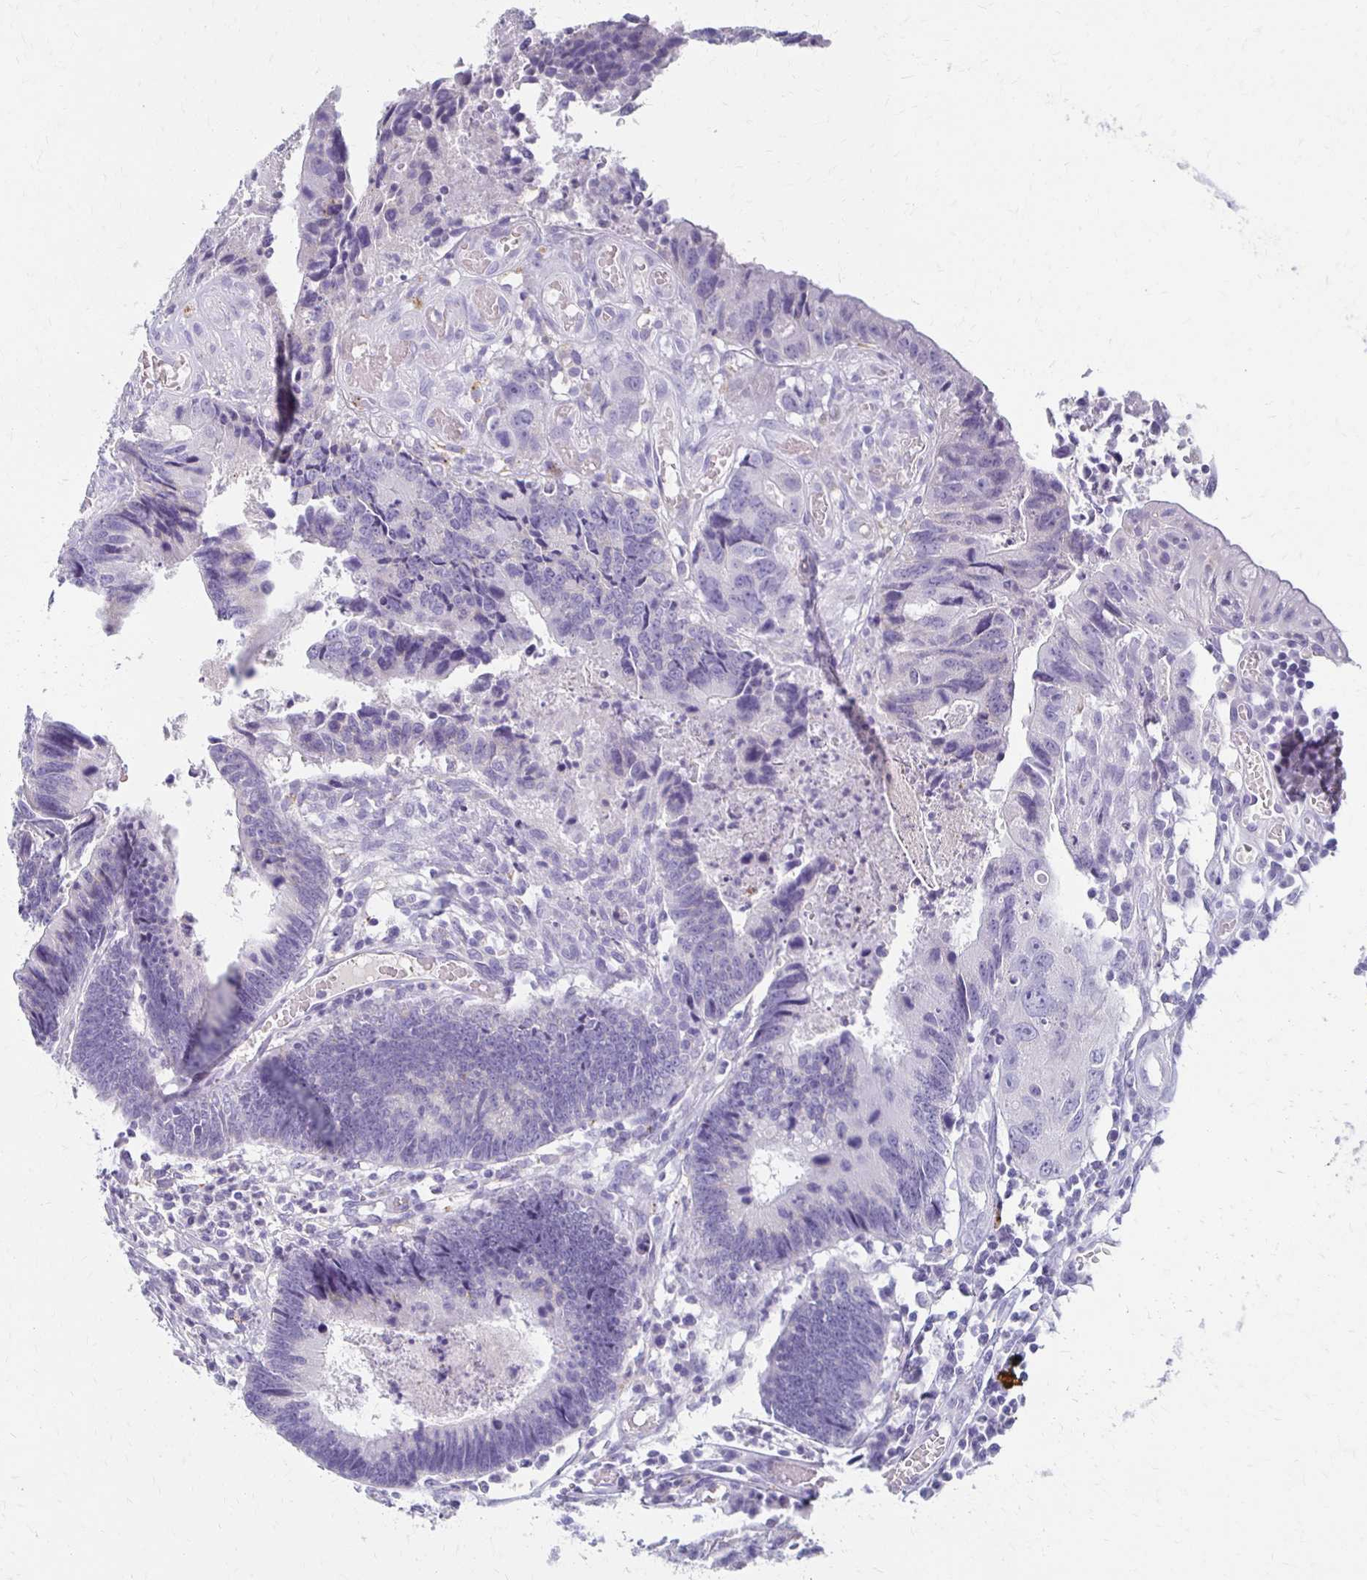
{"staining": {"intensity": "negative", "quantity": "none", "location": "none"}, "tissue": "colorectal cancer", "cell_type": "Tumor cells", "image_type": "cancer", "snomed": [{"axis": "morphology", "description": "Adenocarcinoma, NOS"}, {"axis": "topography", "description": "Colon"}], "caption": "Image shows no protein positivity in tumor cells of colorectal cancer (adenocarcinoma) tissue.", "gene": "BBS12", "patient": {"sex": "female", "age": 67}}